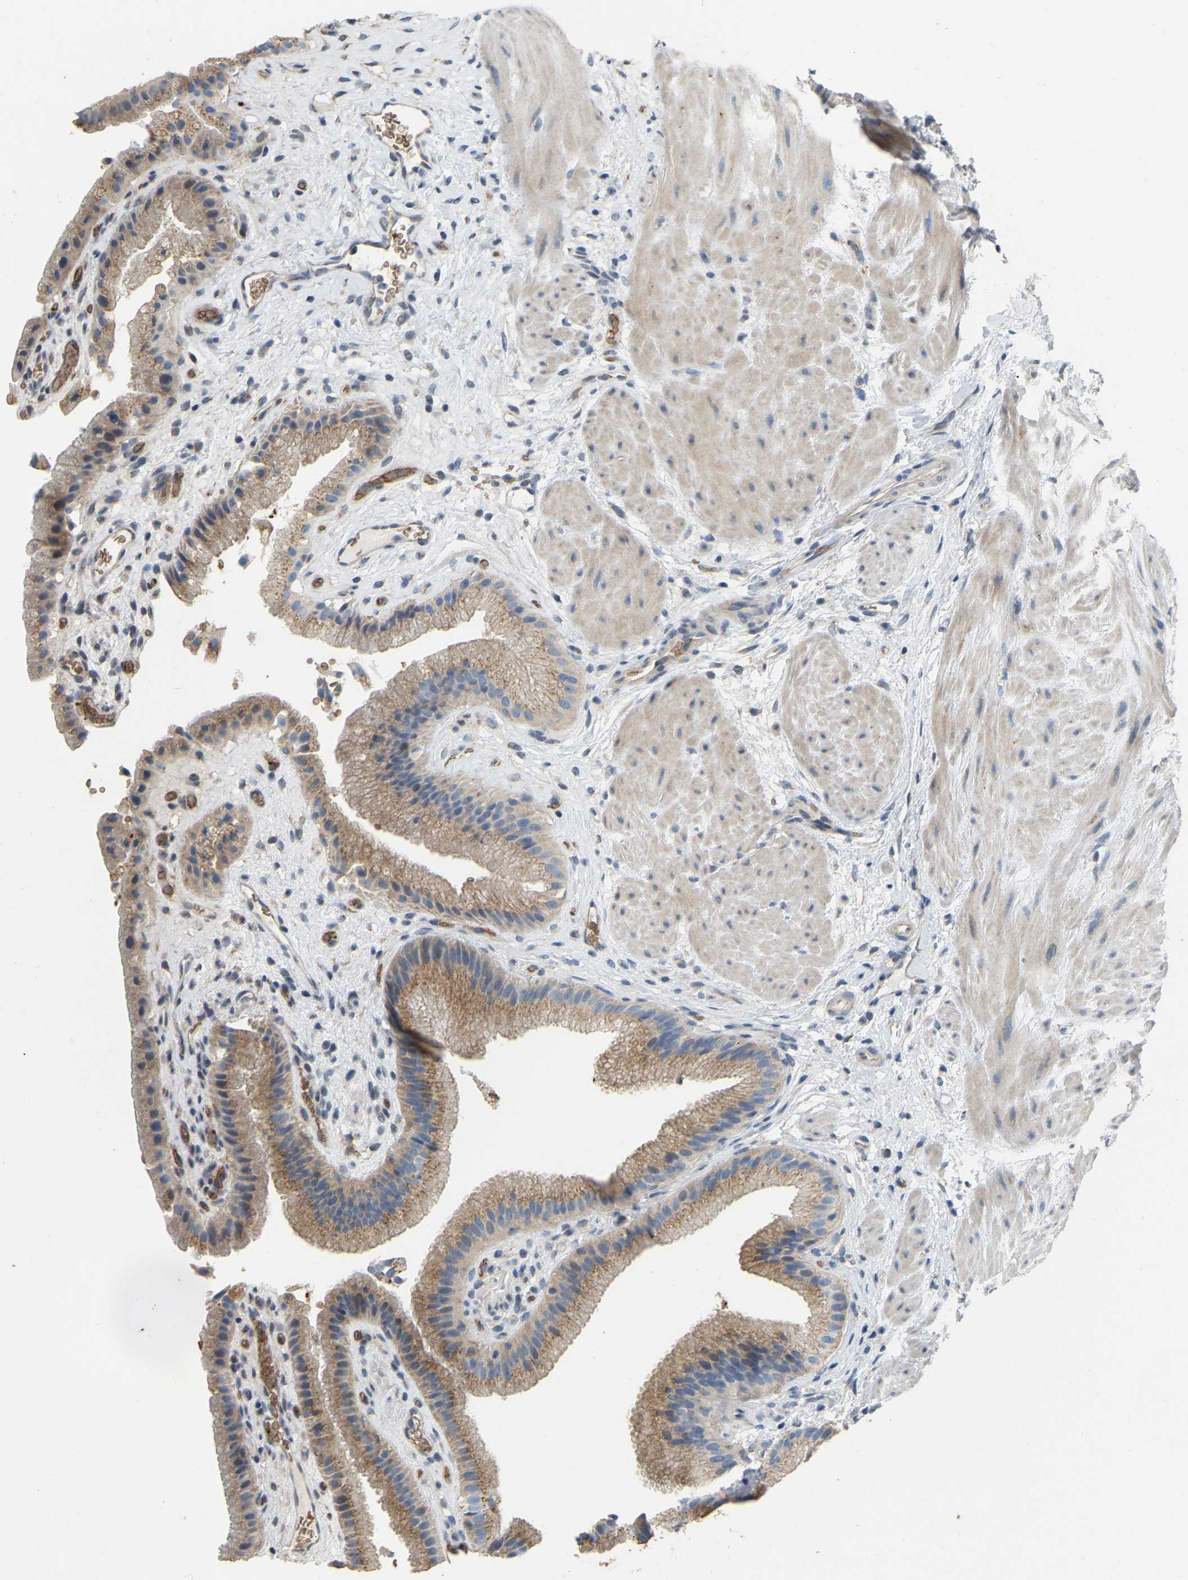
{"staining": {"intensity": "moderate", "quantity": ">75%", "location": "cytoplasmic/membranous"}, "tissue": "gallbladder", "cell_type": "Glandular cells", "image_type": "normal", "snomed": [{"axis": "morphology", "description": "Normal tissue, NOS"}, {"axis": "topography", "description": "Gallbladder"}], "caption": "A medium amount of moderate cytoplasmic/membranous staining is identified in about >75% of glandular cells in unremarkable gallbladder. Using DAB (brown) and hematoxylin (blue) stains, captured at high magnification using brightfield microscopy.", "gene": "CFAP298", "patient": {"sex": "male", "age": 49}}